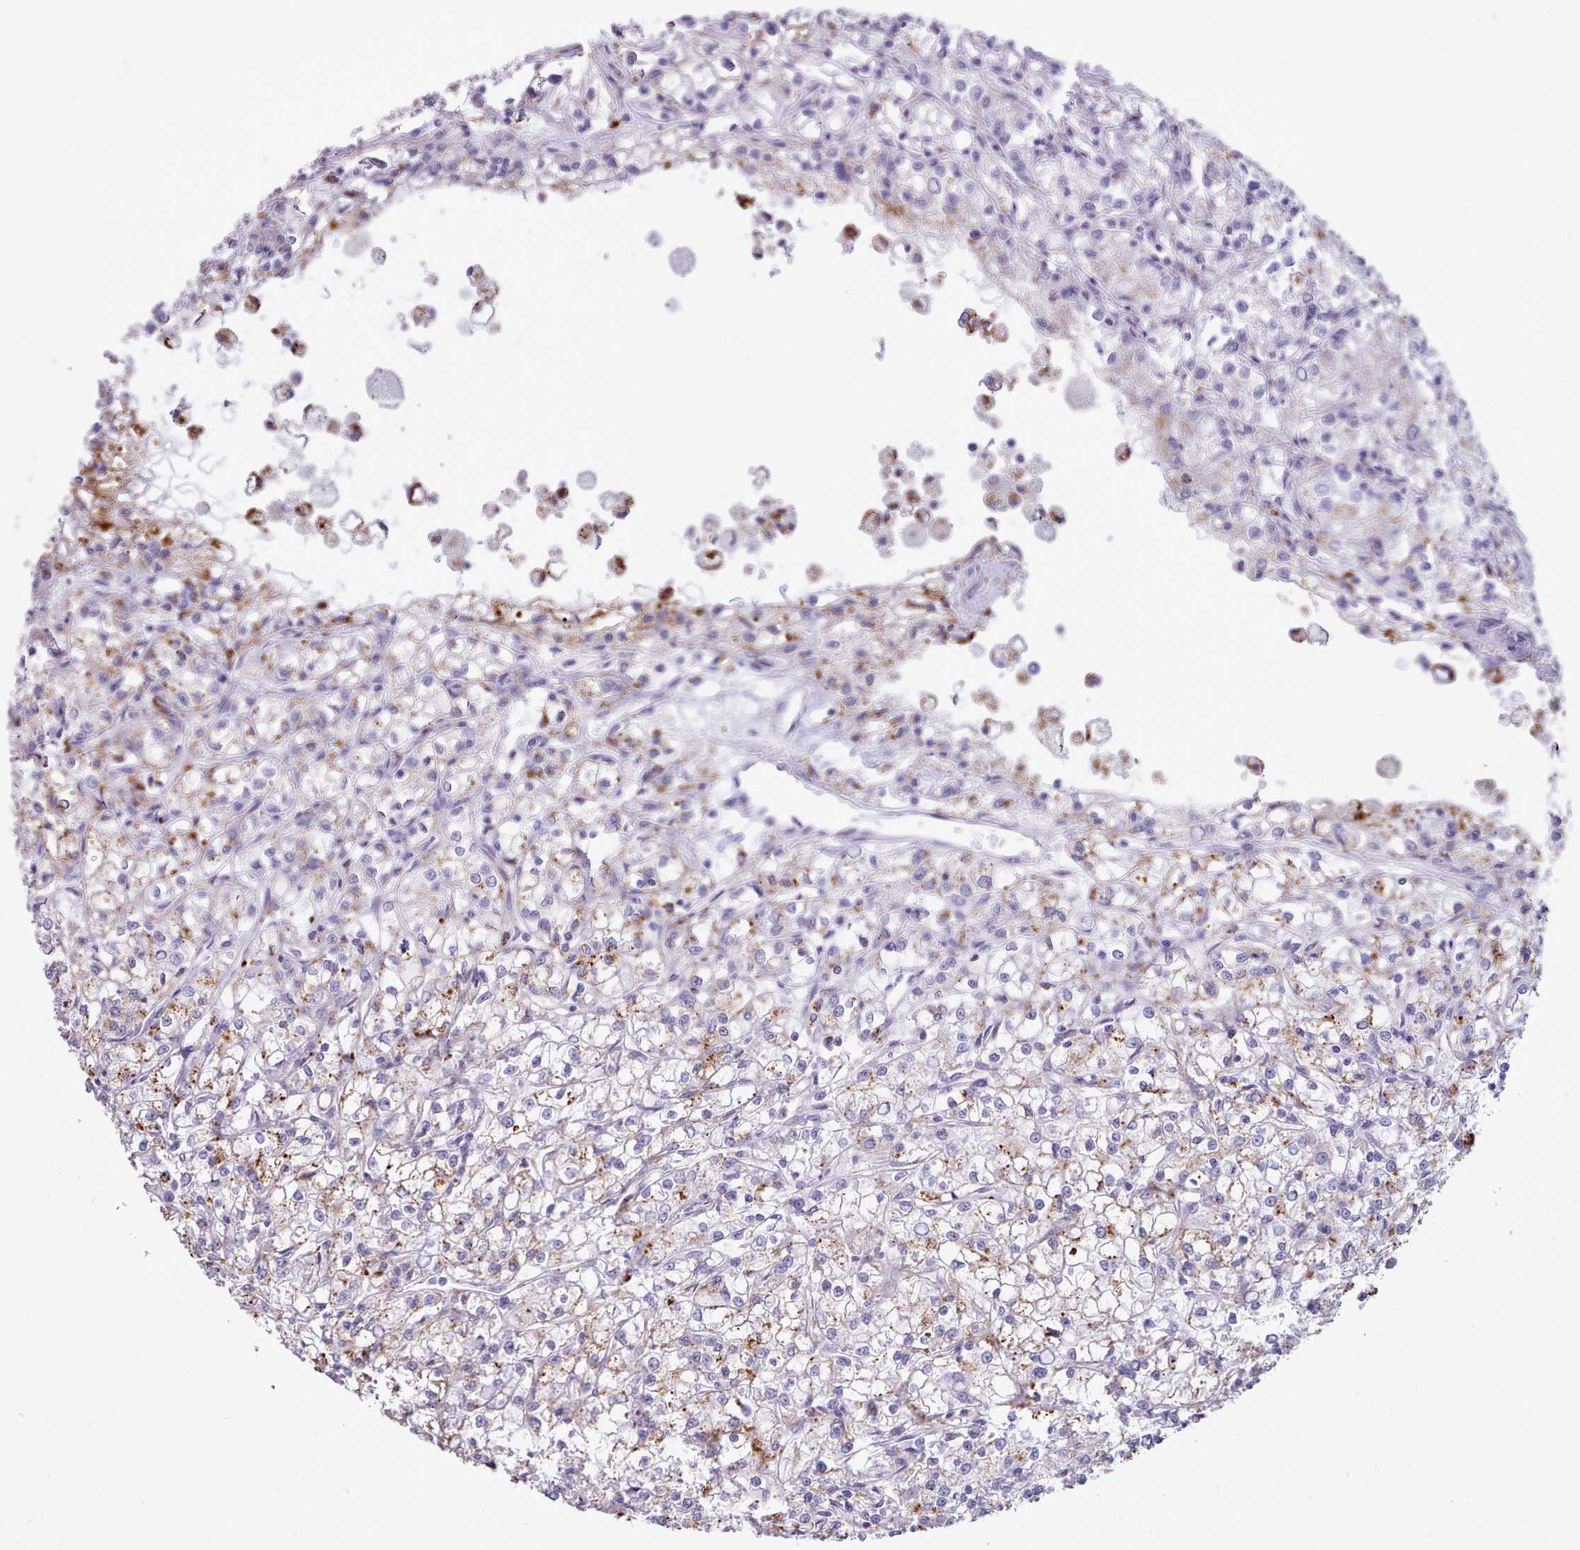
{"staining": {"intensity": "moderate", "quantity": "<25%", "location": "cytoplasmic/membranous"}, "tissue": "renal cancer", "cell_type": "Tumor cells", "image_type": "cancer", "snomed": [{"axis": "morphology", "description": "Adenocarcinoma, NOS"}, {"axis": "topography", "description": "Kidney"}], "caption": "Immunohistochemistry image of neoplastic tissue: human renal cancer (adenocarcinoma) stained using IHC displays low levels of moderate protein expression localized specifically in the cytoplasmic/membranous of tumor cells, appearing as a cytoplasmic/membranous brown color.", "gene": "GAA", "patient": {"sex": "female", "age": 59}}